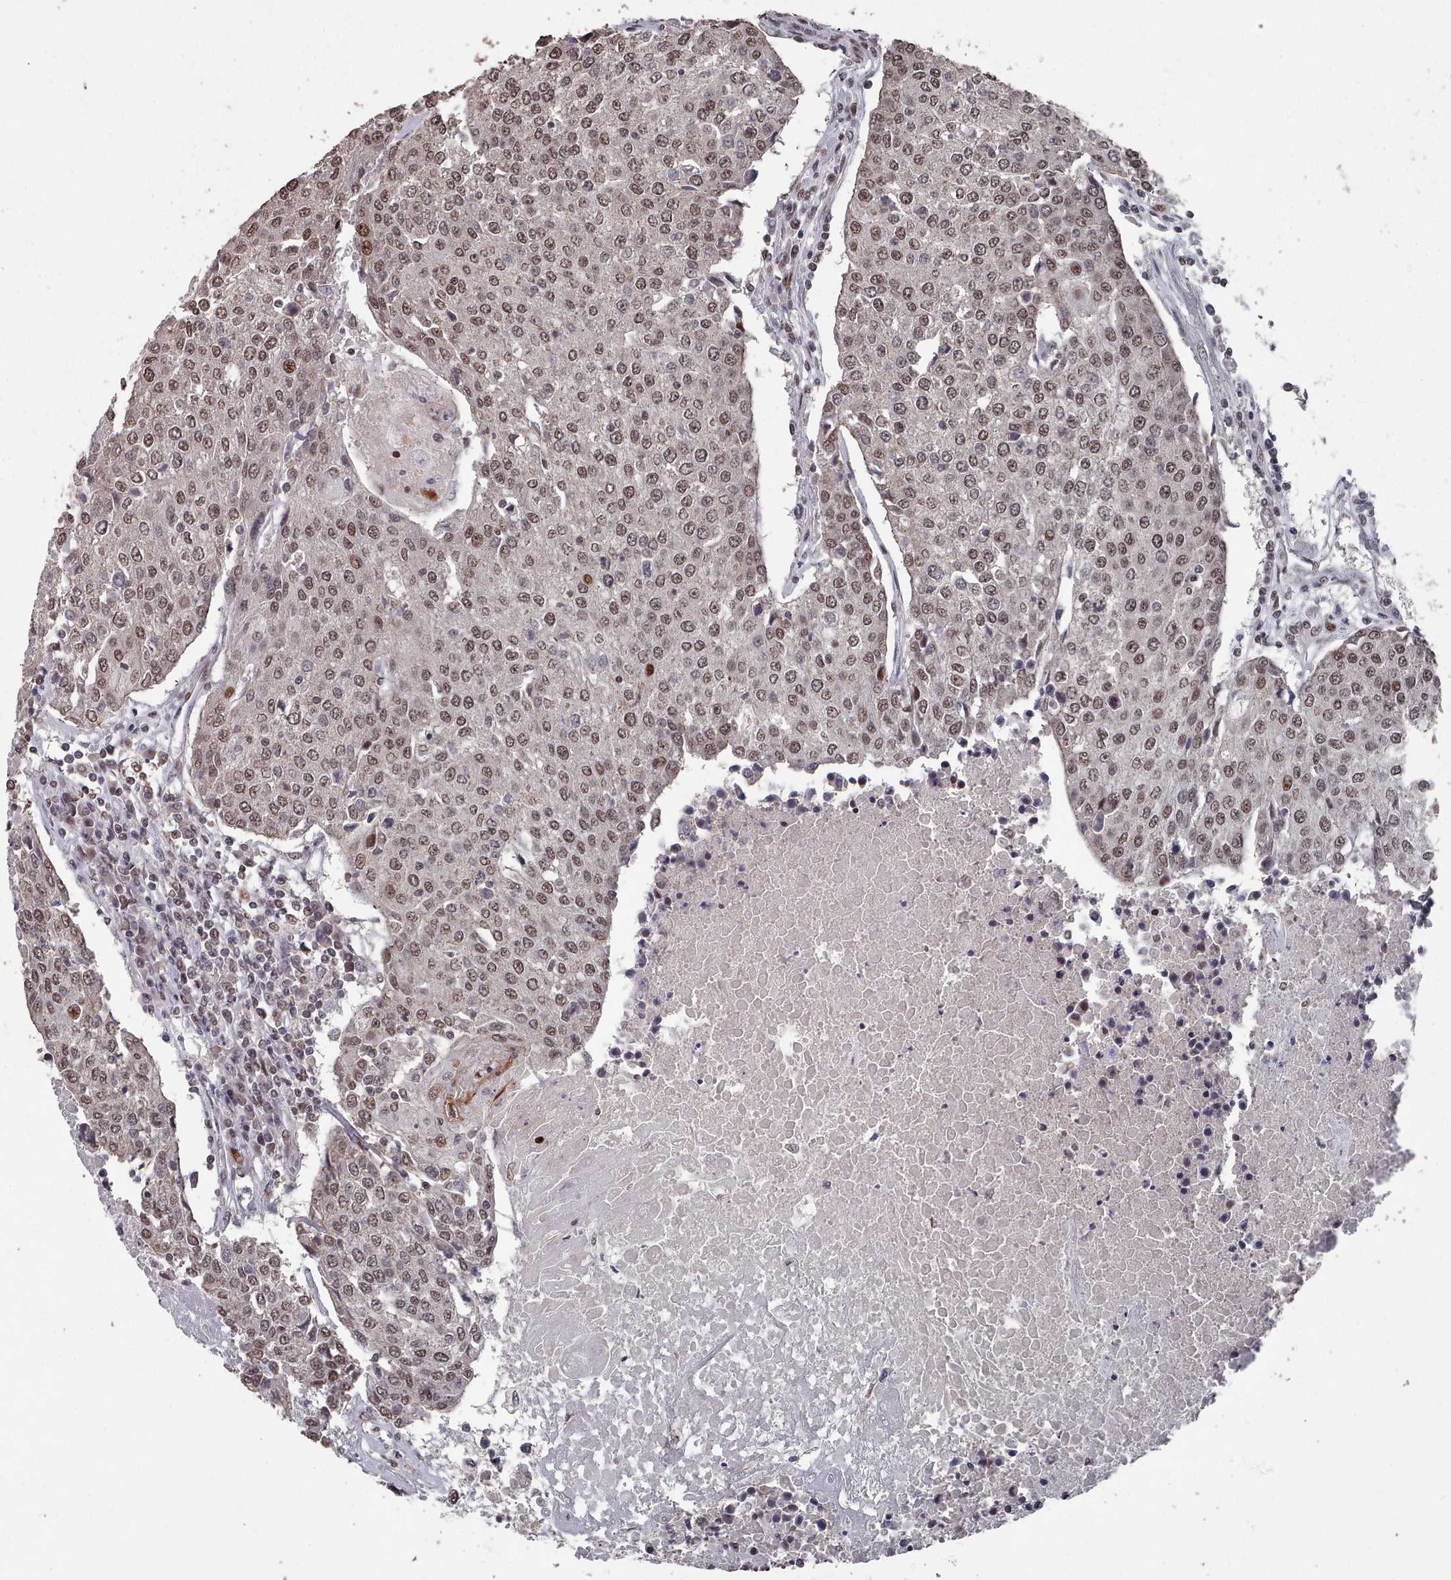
{"staining": {"intensity": "moderate", "quantity": ">75%", "location": "nuclear"}, "tissue": "urothelial cancer", "cell_type": "Tumor cells", "image_type": "cancer", "snomed": [{"axis": "morphology", "description": "Urothelial carcinoma, High grade"}, {"axis": "topography", "description": "Urinary bladder"}], "caption": "Urothelial cancer stained with immunohistochemistry reveals moderate nuclear staining in about >75% of tumor cells.", "gene": "PNRC2", "patient": {"sex": "female", "age": 85}}